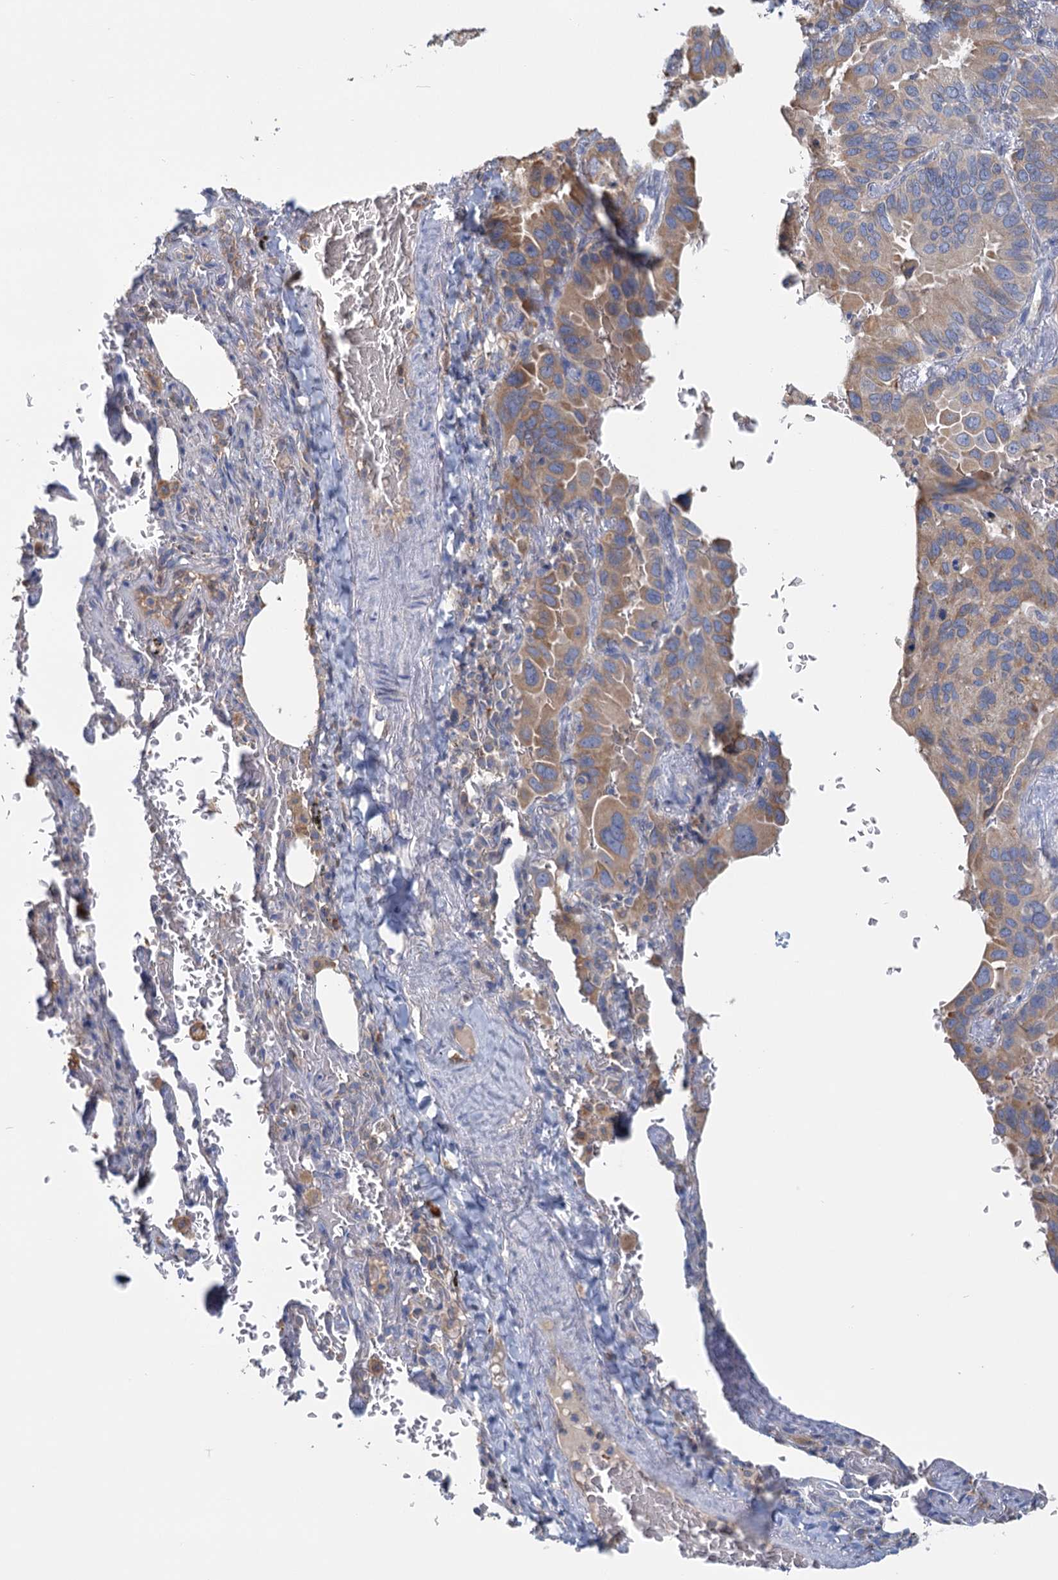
{"staining": {"intensity": "moderate", "quantity": "<25%", "location": "cytoplasmic/membranous"}, "tissue": "lung cancer", "cell_type": "Tumor cells", "image_type": "cancer", "snomed": [{"axis": "morphology", "description": "Adenocarcinoma, NOS"}, {"axis": "topography", "description": "Lung"}], "caption": "Immunohistochemistry of human adenocarcinoma (lung) displays low levels of moderate cytoplasmic/membranous positivity in approximately <25% of tumor cells.", "gene": "ANKRD16", "patient": {"sex": "male", "age": 64}}